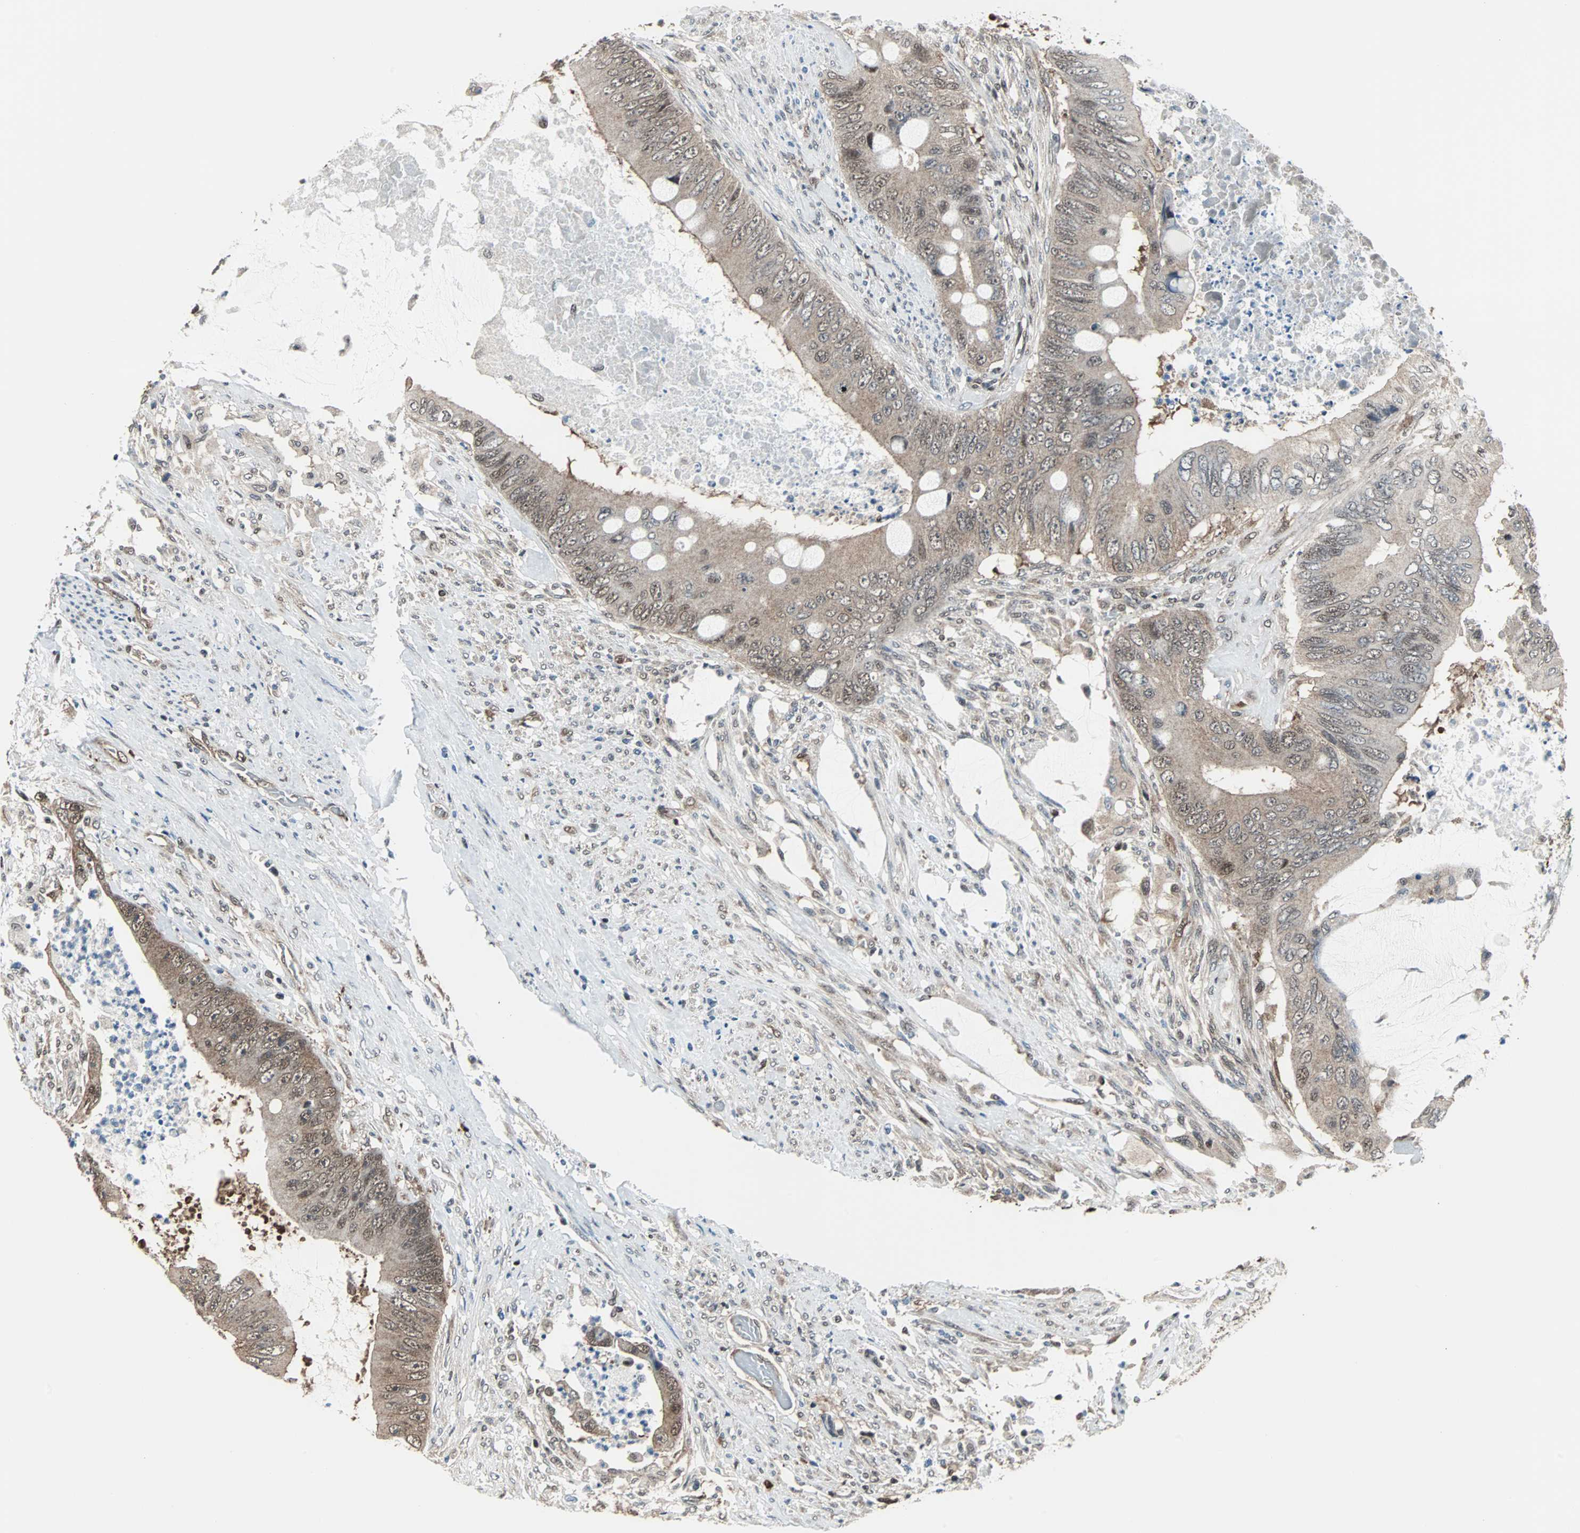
{"staining": {"intensity": "moderate", "quantity": ">75%", "location": "cytoplasmic/membranous"}, "tissue": "colorectal cancer", "cell_type": "Tumor cells", "image_type": "cancer", "snomed": [{"axis": "morphology", "description": "Adenocarcinoma, NOS"}, {"axis": "topography", "description": "Rectum"}], "caption": "Colorectal adenocarcinoma tissue shows moderate cytoplasmic/membranous positivity in about >75% of tumor cells, visualized by immunohistochemistry.", "gene": "VCP", "patient": {"sex": "female", "age": 77}}